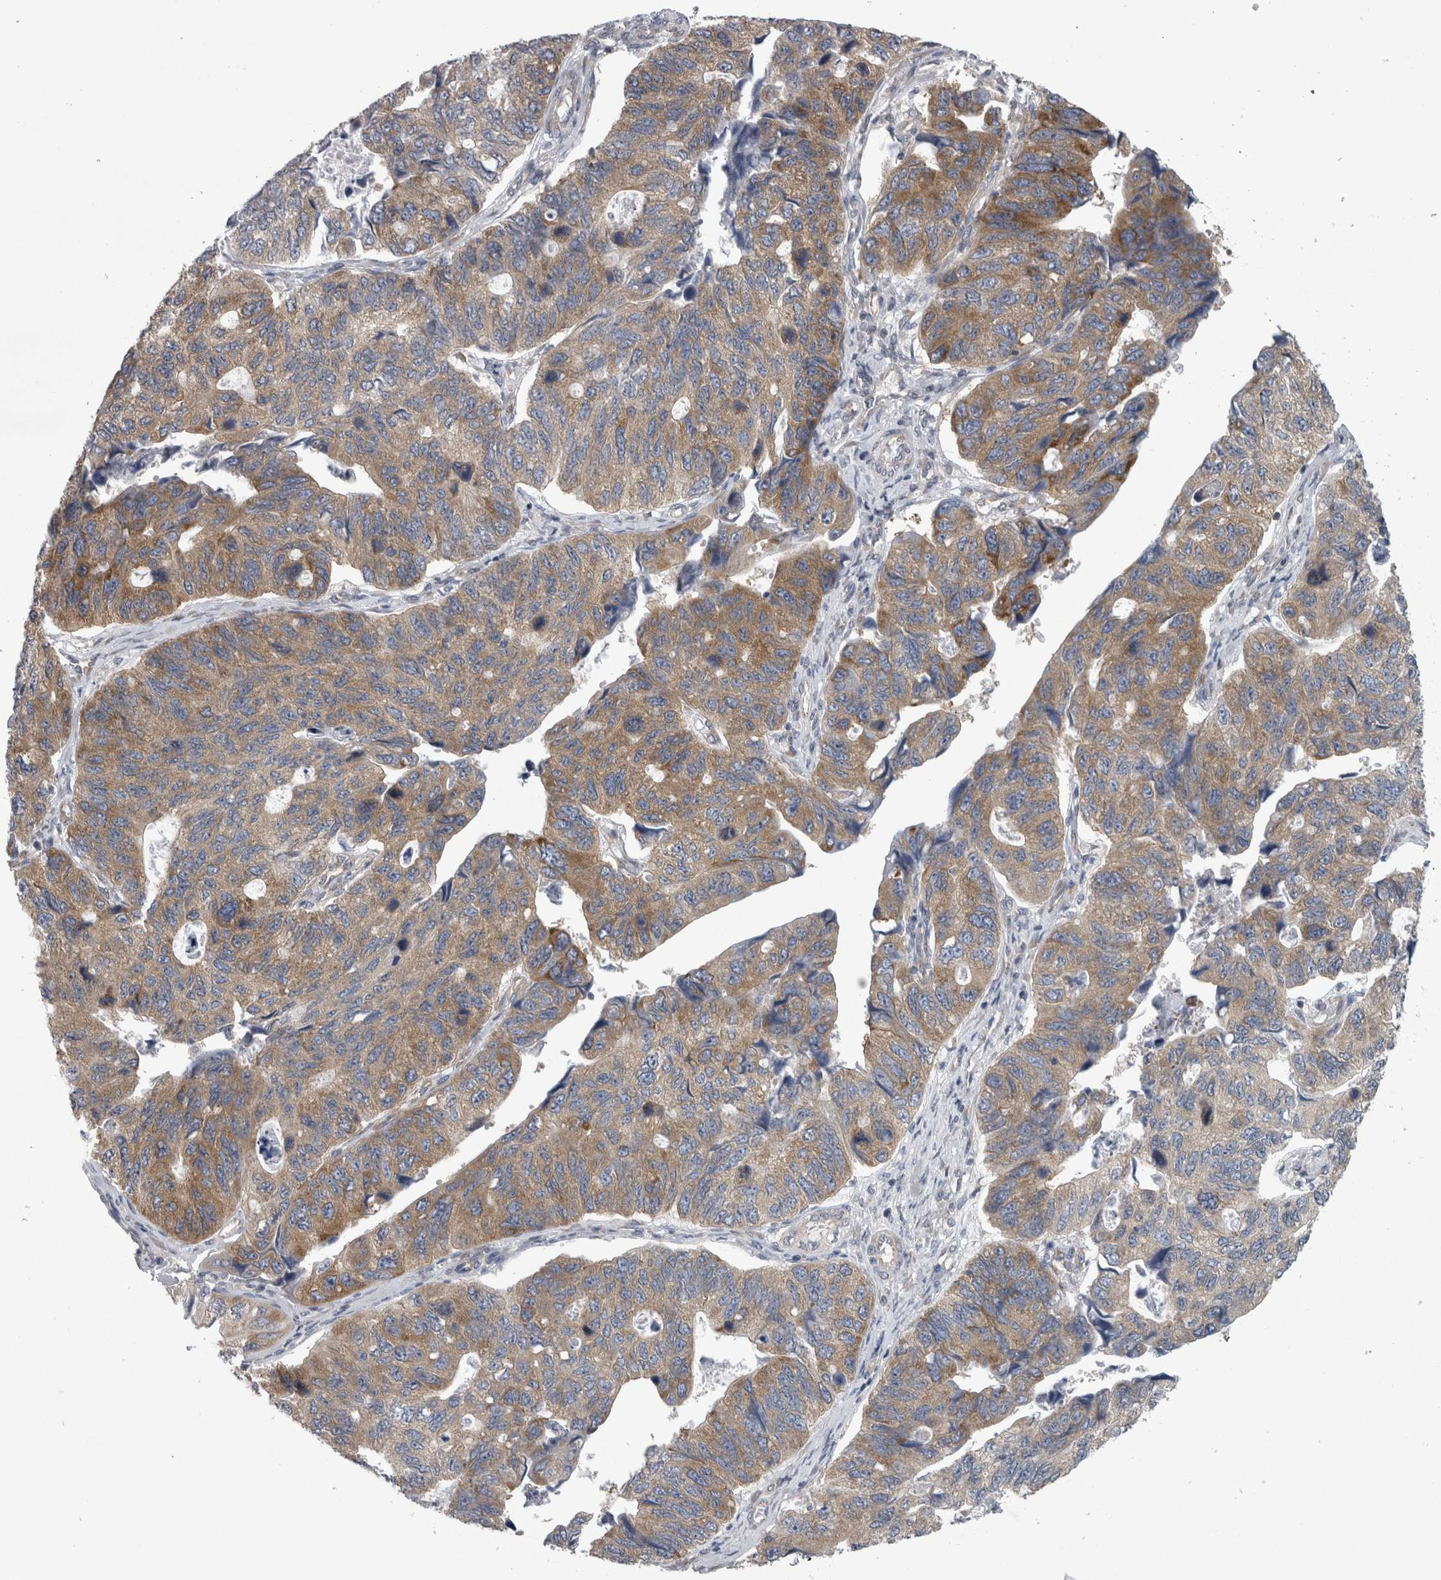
{"staining": {"intensity": "moderate", "quantity": ">75%", "location": "cytoplasmic/membranous"}, "tissue": "stomach cancer", "cell_type": "Tumor cells", "image_type": "cancer", "snomed": [{"axis": "morphology", "description": "Adenocarcinoma, NOS"}, {"axis": "topography", "description": "Stomach"}], "caption": "Protein staining by IHC shows moderate cytoplasmic/membranous positivity in about >75% of tumor cells in adenocarcinoma (stomach). The staining was performed using DAB, with brown indicating positive protein expression. Nuclei are stained blue with hematoxylin.", "gene": "PRRC2C", "patient": {"sex": "male", "age": 59}}